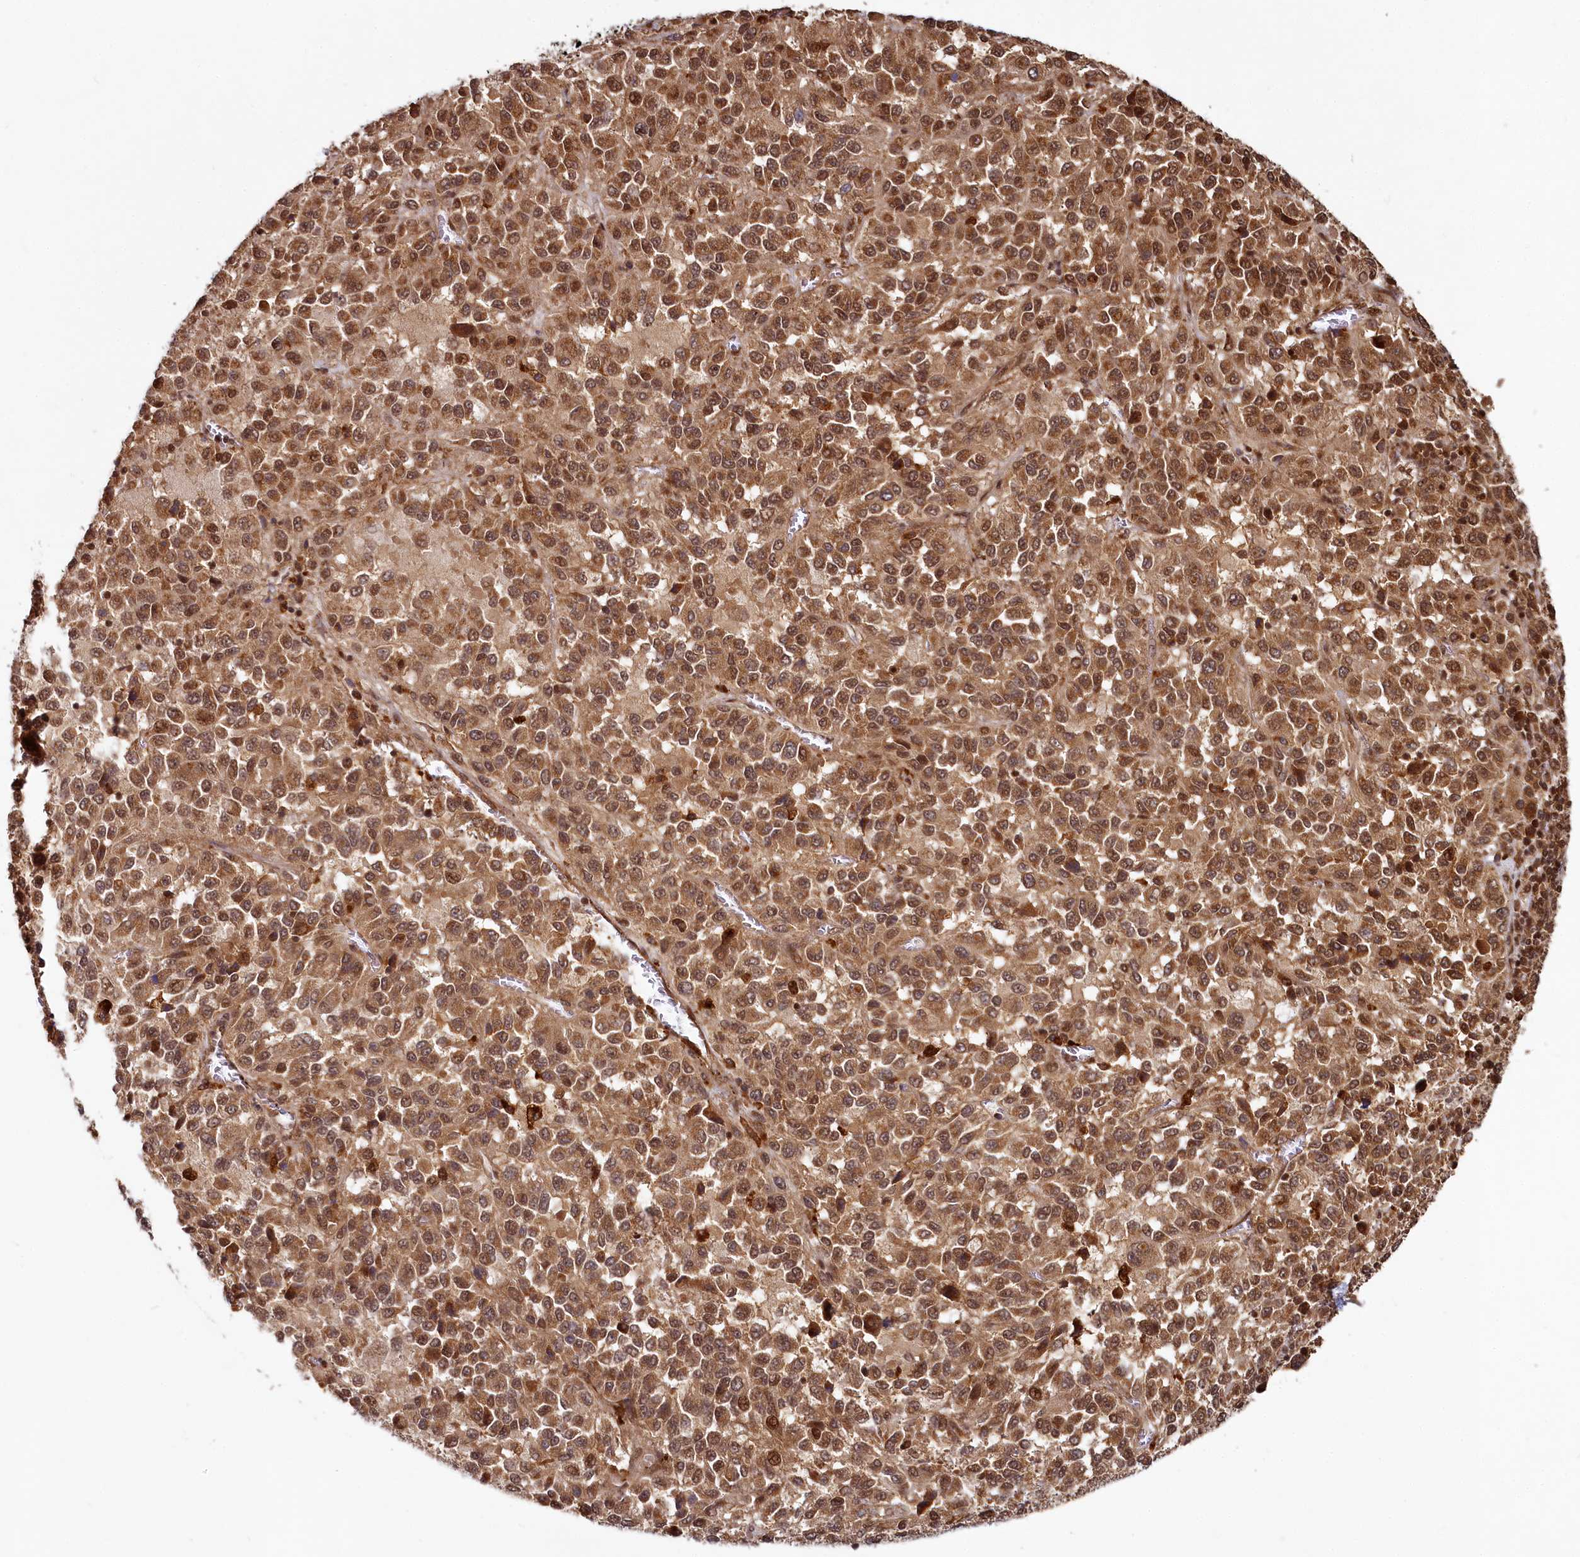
{"staining": {"intensity": "moderate", "quantity": ">75%", "location": "cytoplasmic/membranous,nuclear"}, "tissue": "melanoma", "cell_type": "Tumor cells", "image_type": "cancer", "snomed": [{"axis": "morphology", "description": "Malignant melanoma, Metastatic site"}, {"axis": "topography", "description": "Lung"}], "caption": "Protein positivity by immunohistochemistry demonstrates moderate cytoplasmic/membranous and nuclear staining in approximately >75% of tumor cells in malignant melanoma (metastatic site).", "gene": "TRIM23", "patient": {"sex": "male", "age": 64}}